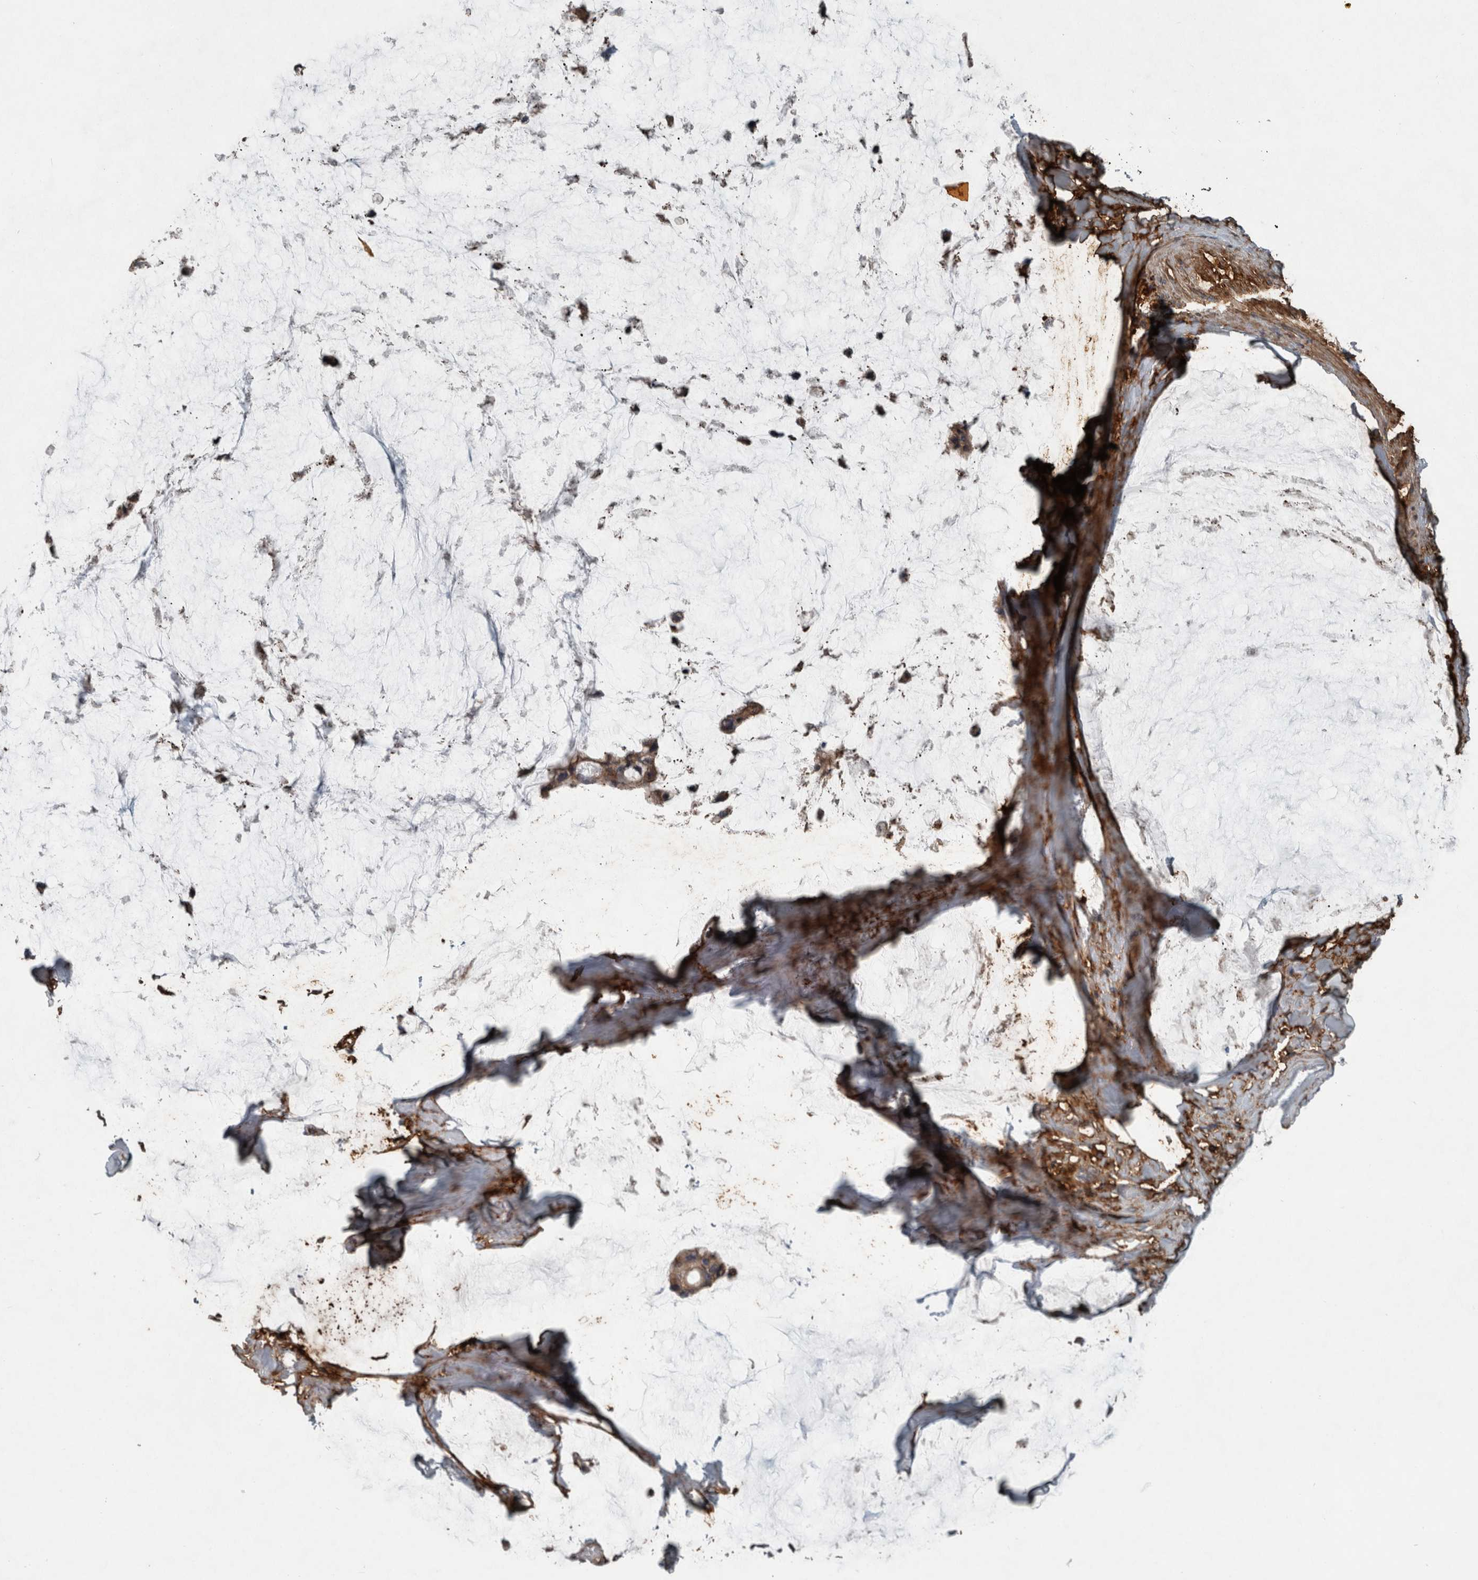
{"staining": {"intensity": "weak", "quantity": "25%-75%", "location": "cytoplasmic/membranous"}, "tissue": "ovarian cancer", "cell_type": "Tumor cells", "image_type": "cancer", "snomed": [{"axis": "morphology", "description": "Cystadenocarcinoma, mucinous, NOS"}, {"axis": "topography", "description": "Ovary"}], "caption": "A histopathology image of ovarian cancer (mucinous cystadenocarcinoma) stained for a protein demonstrates weak cytoplasmic/membranous brown staining in tumor cells.", "gene": "EXOC8", "patient": {"sex": "female", "age": 39}}